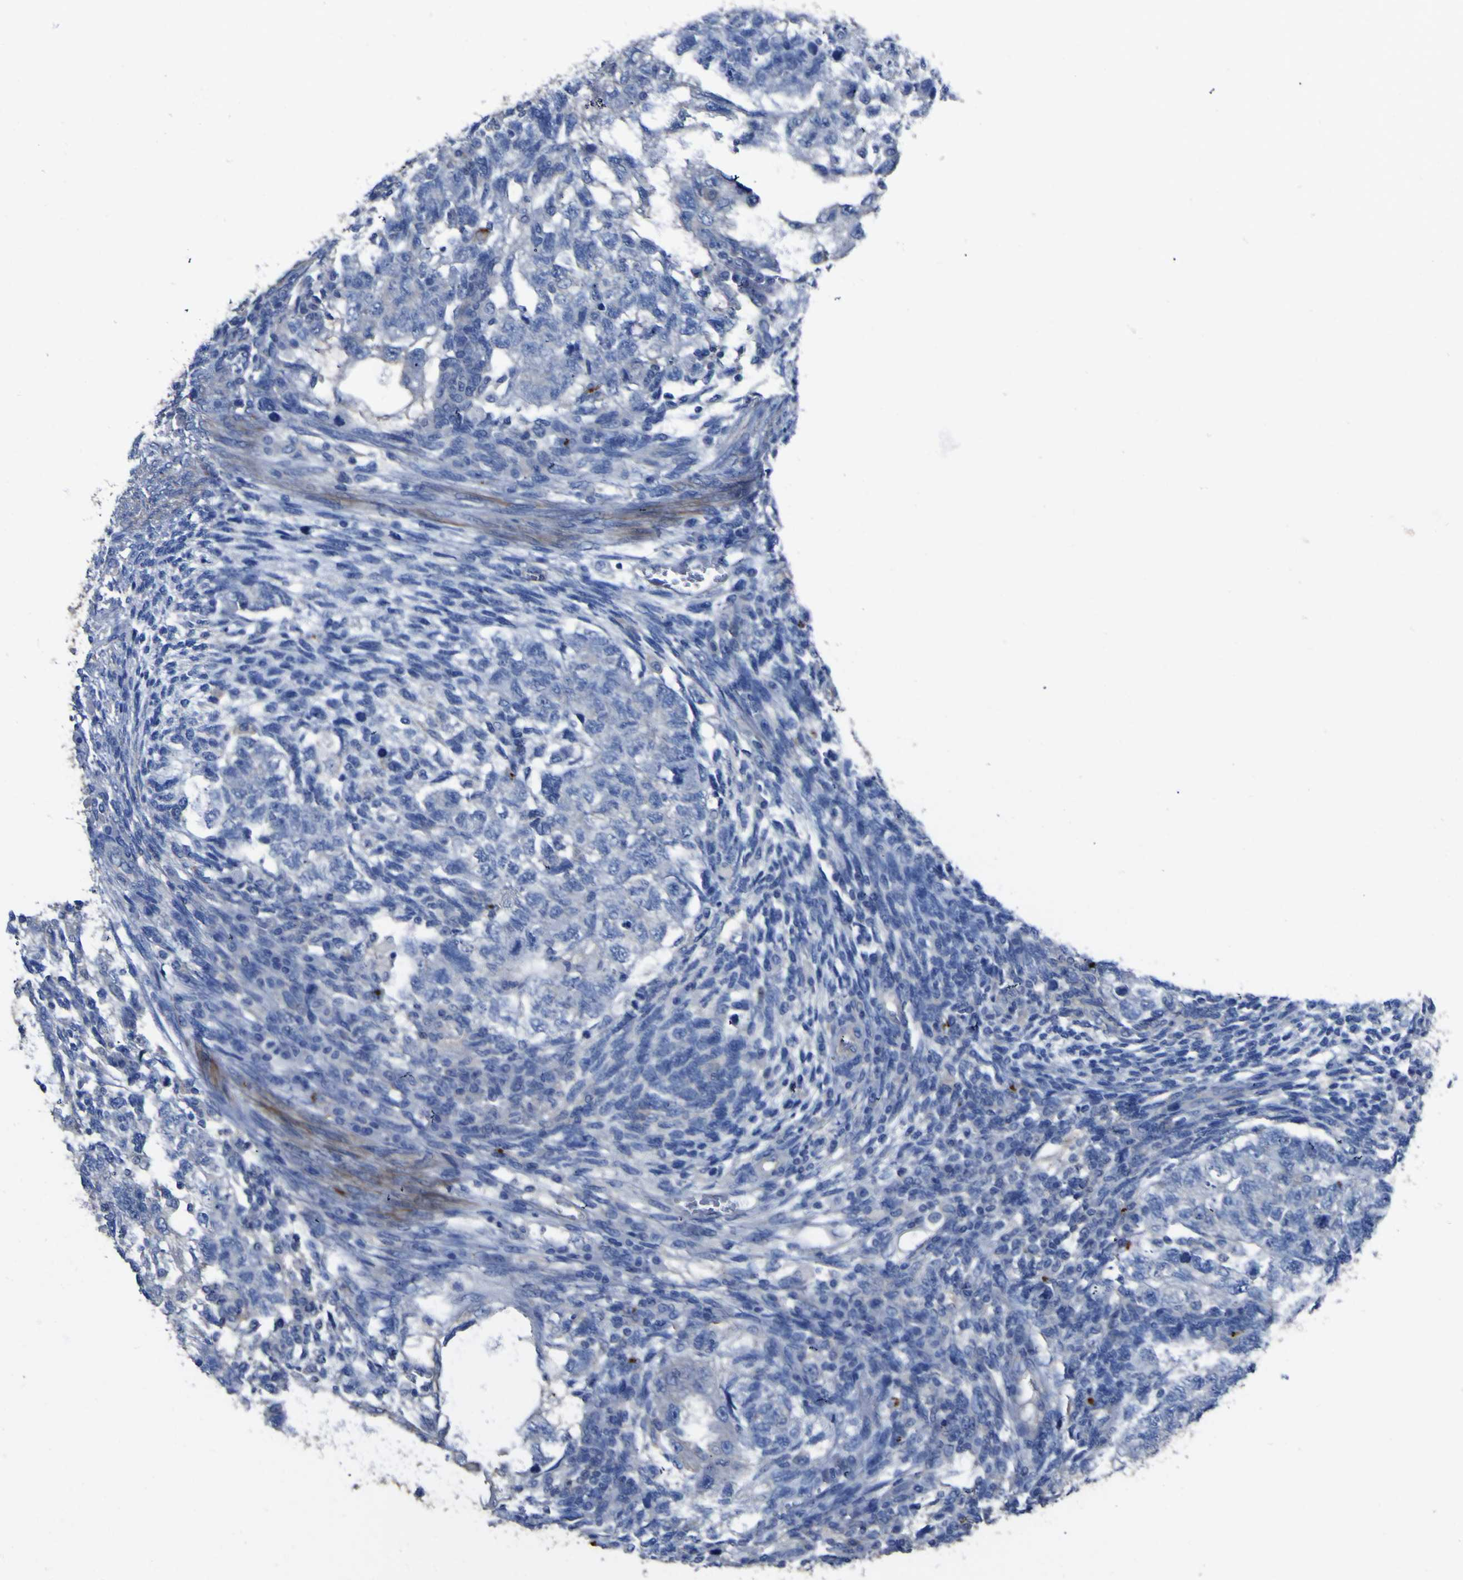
{"staining": {"intensity": "negative", "quantity": "none", "location": "none"}, "tissue": "testis cancer", "cell_type": "Tumor cells", "image_type": "cancer", "snomed": [{"axis": "morphology", "description": "Normal tissue, NOS"}, {"axis": "morphology", "description": "Carcinoma, Embryonal, NOS"}, {"axis": "topography", "description": "Testis"}], "caption": "IHC of testis cancer (embryonal carcinoma) demonstrates no positivity in tumor cells.", "gene": "AGO4", "patient": {"sex": "male", "age": 36}}